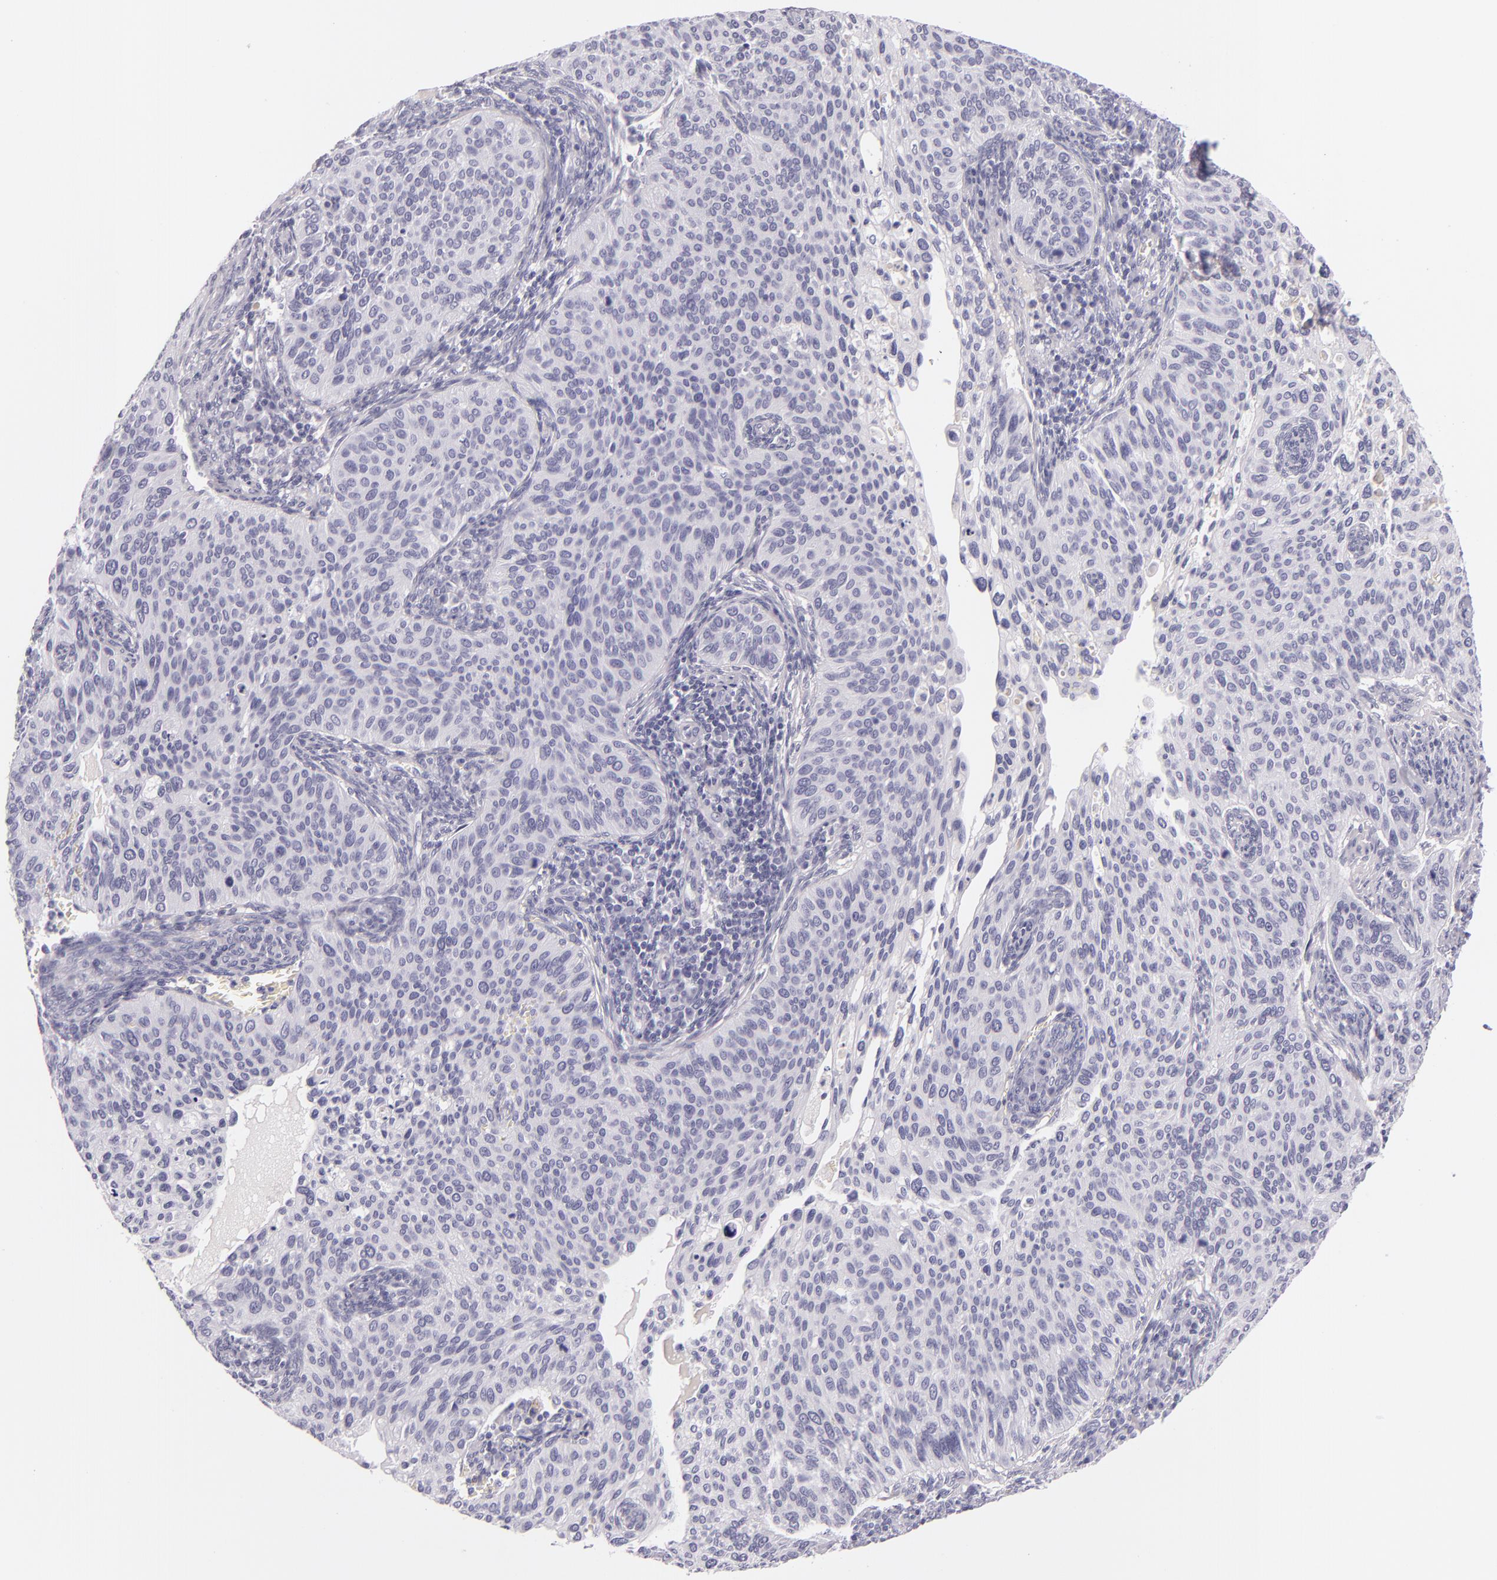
{"staining": {"intensity": "negative", "quantity": "none", "location": "none"}, "tissue": "cervical cancer", "cell_type": "Tumor cells", "image_type": "cancer", "snomed": [{"axis": "morphology", "description": "Adenocarcinoma, NOS"}, {"axis": "topography", "description": "Cervix"}], "caption": "Cervical cancer (adenocarcinoma) was stained to show a protein in brown. There is no significant expression in tumor cells. The staining was performed using DAB (3,3'-diaminobenzidine) to visualize the protein expression in brown, while the nuclei were stained in blue with hematoxylin (Magnification: 20x).", "gene": "INA", "patient": {"sex": "female", "age": 29}}